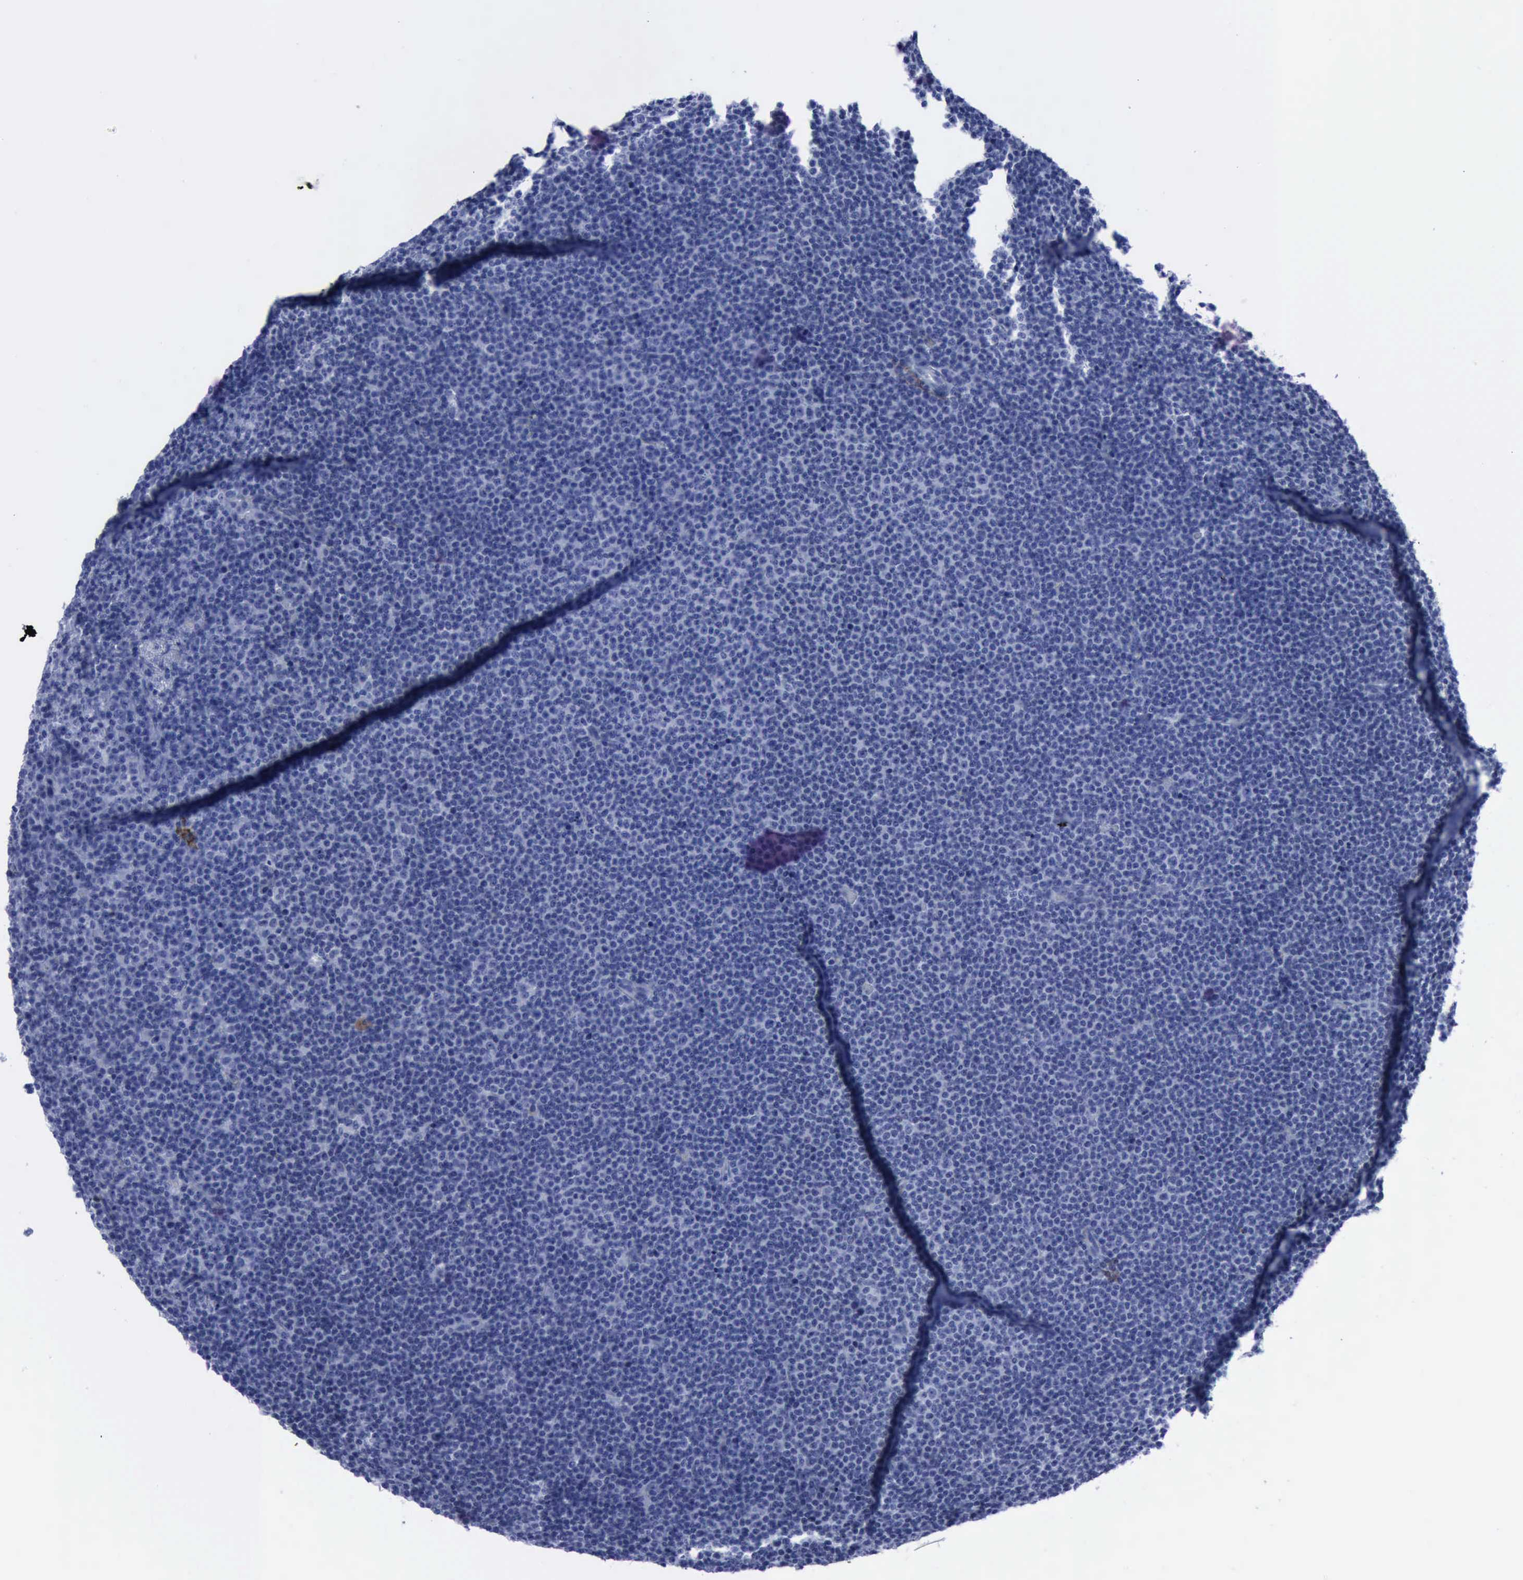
{"staining": {"intensity": "negative", "quantity": "none", "location": "none"}, "tissue": "lymphoma", "cell_type": "Tumor cells", "image_type": "cancer", "snomed": [{"axis": "morphology", "description": "Malignant lymphoma, non-Hodgkin's type, Low grade"}, {"axis": "topography", "description": "Lymph node"}], "caption": "Lymphoma was stained to show a protein in brown. There is no significant positivity in tumor cells.", "gene": "NGFR", "patient": {"sex": "female", "age": 69}}